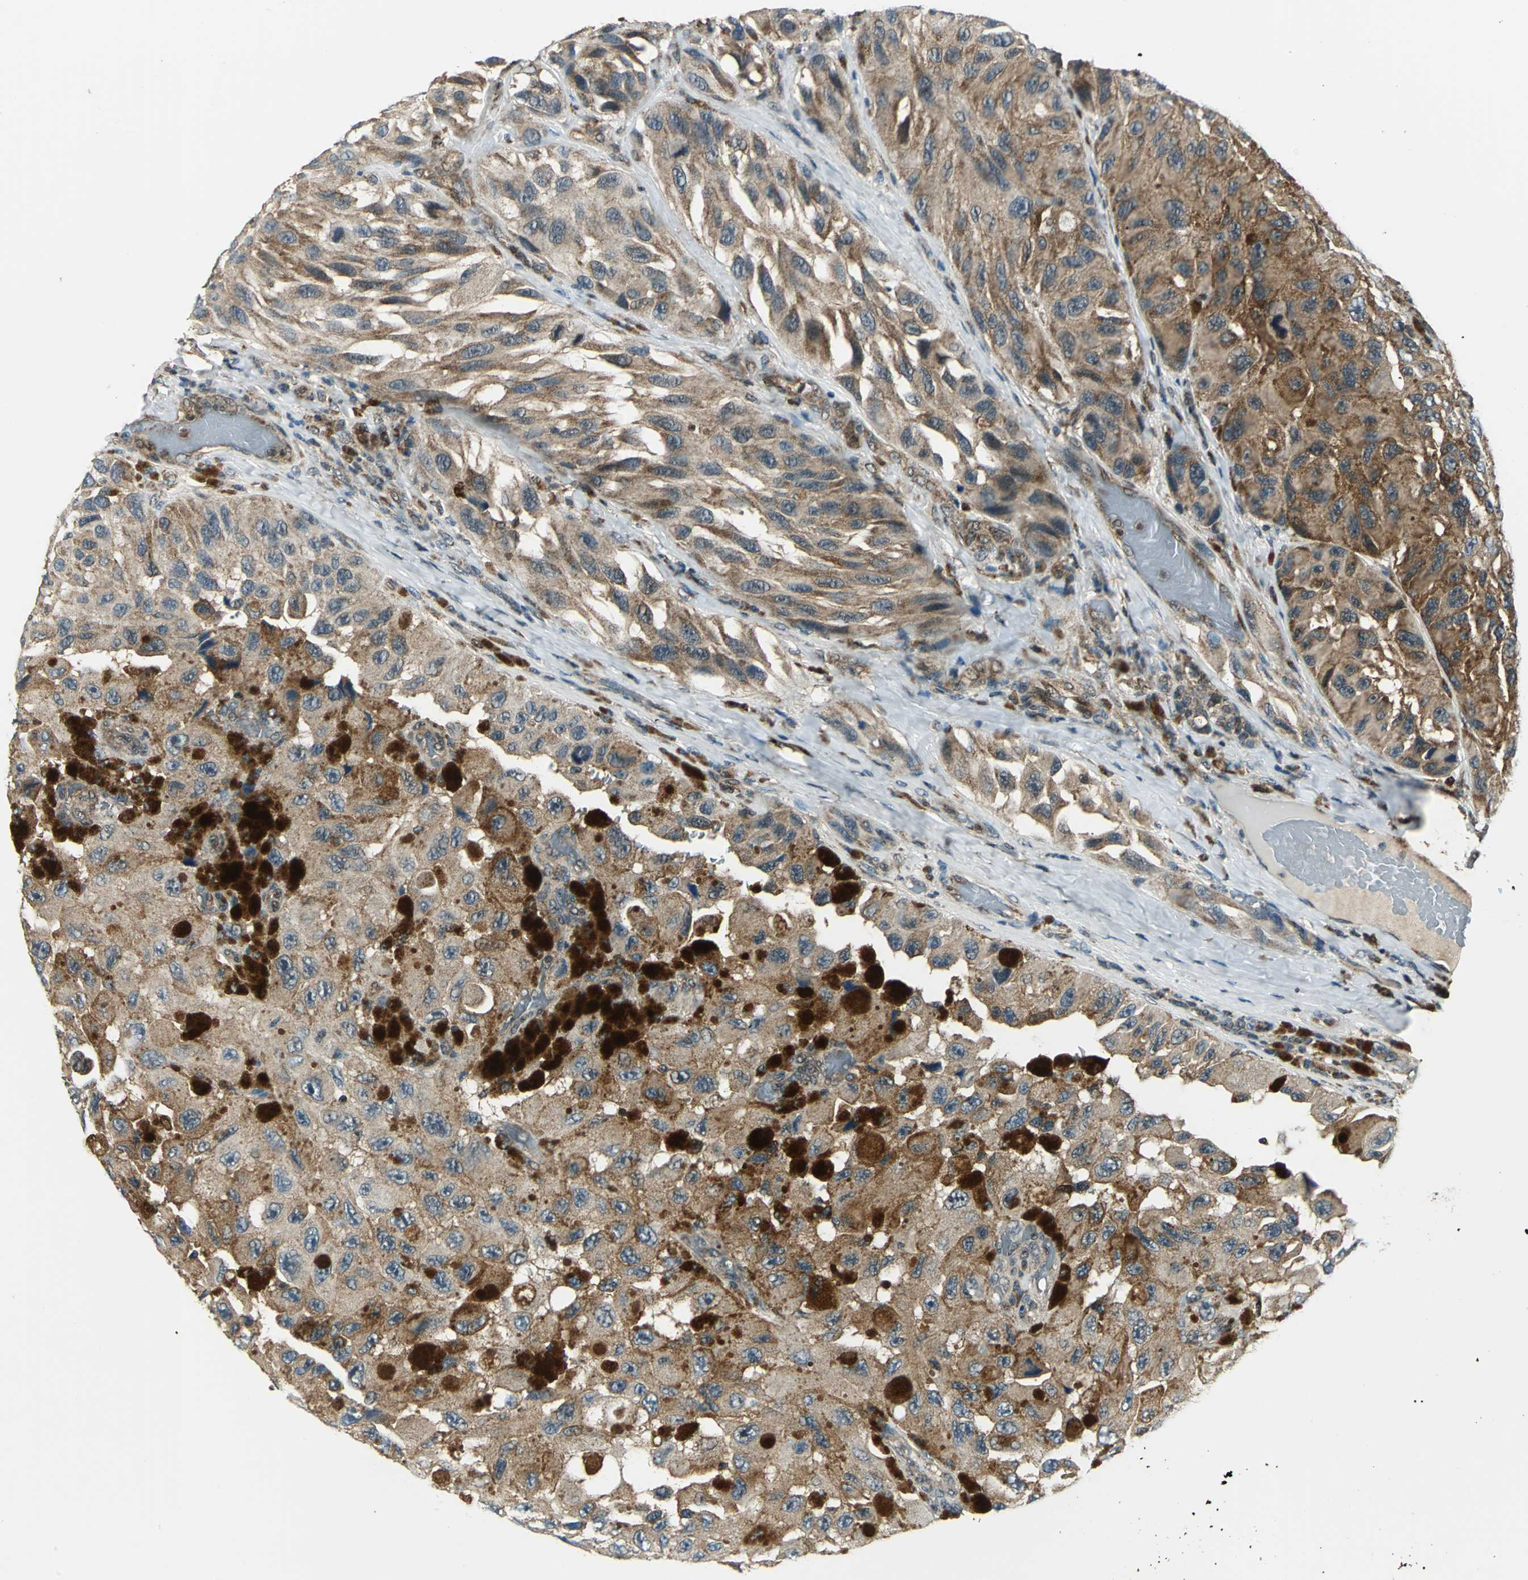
{"staining": {"intensity": "moderate", "quantity": ">75%", "location": "cytoplasmic/membranous"}, "tissue": "melanoma", "cell_type": "Tumor cells", "image_type": "cancer", "snomed": [{"axis": "morphology", "description": "Malignant melanoma, NOS"}, {"axis": "topography", "description": "Skin"}], "caption": "IHC (DAB) staining of human malignant melanoma demonstrates moderate cytoplasmic/membranous protein positivity in approximately >75% of tumor cells.", "gene": "NUDT2", "patient": {"sex": "female", "age": 73}}